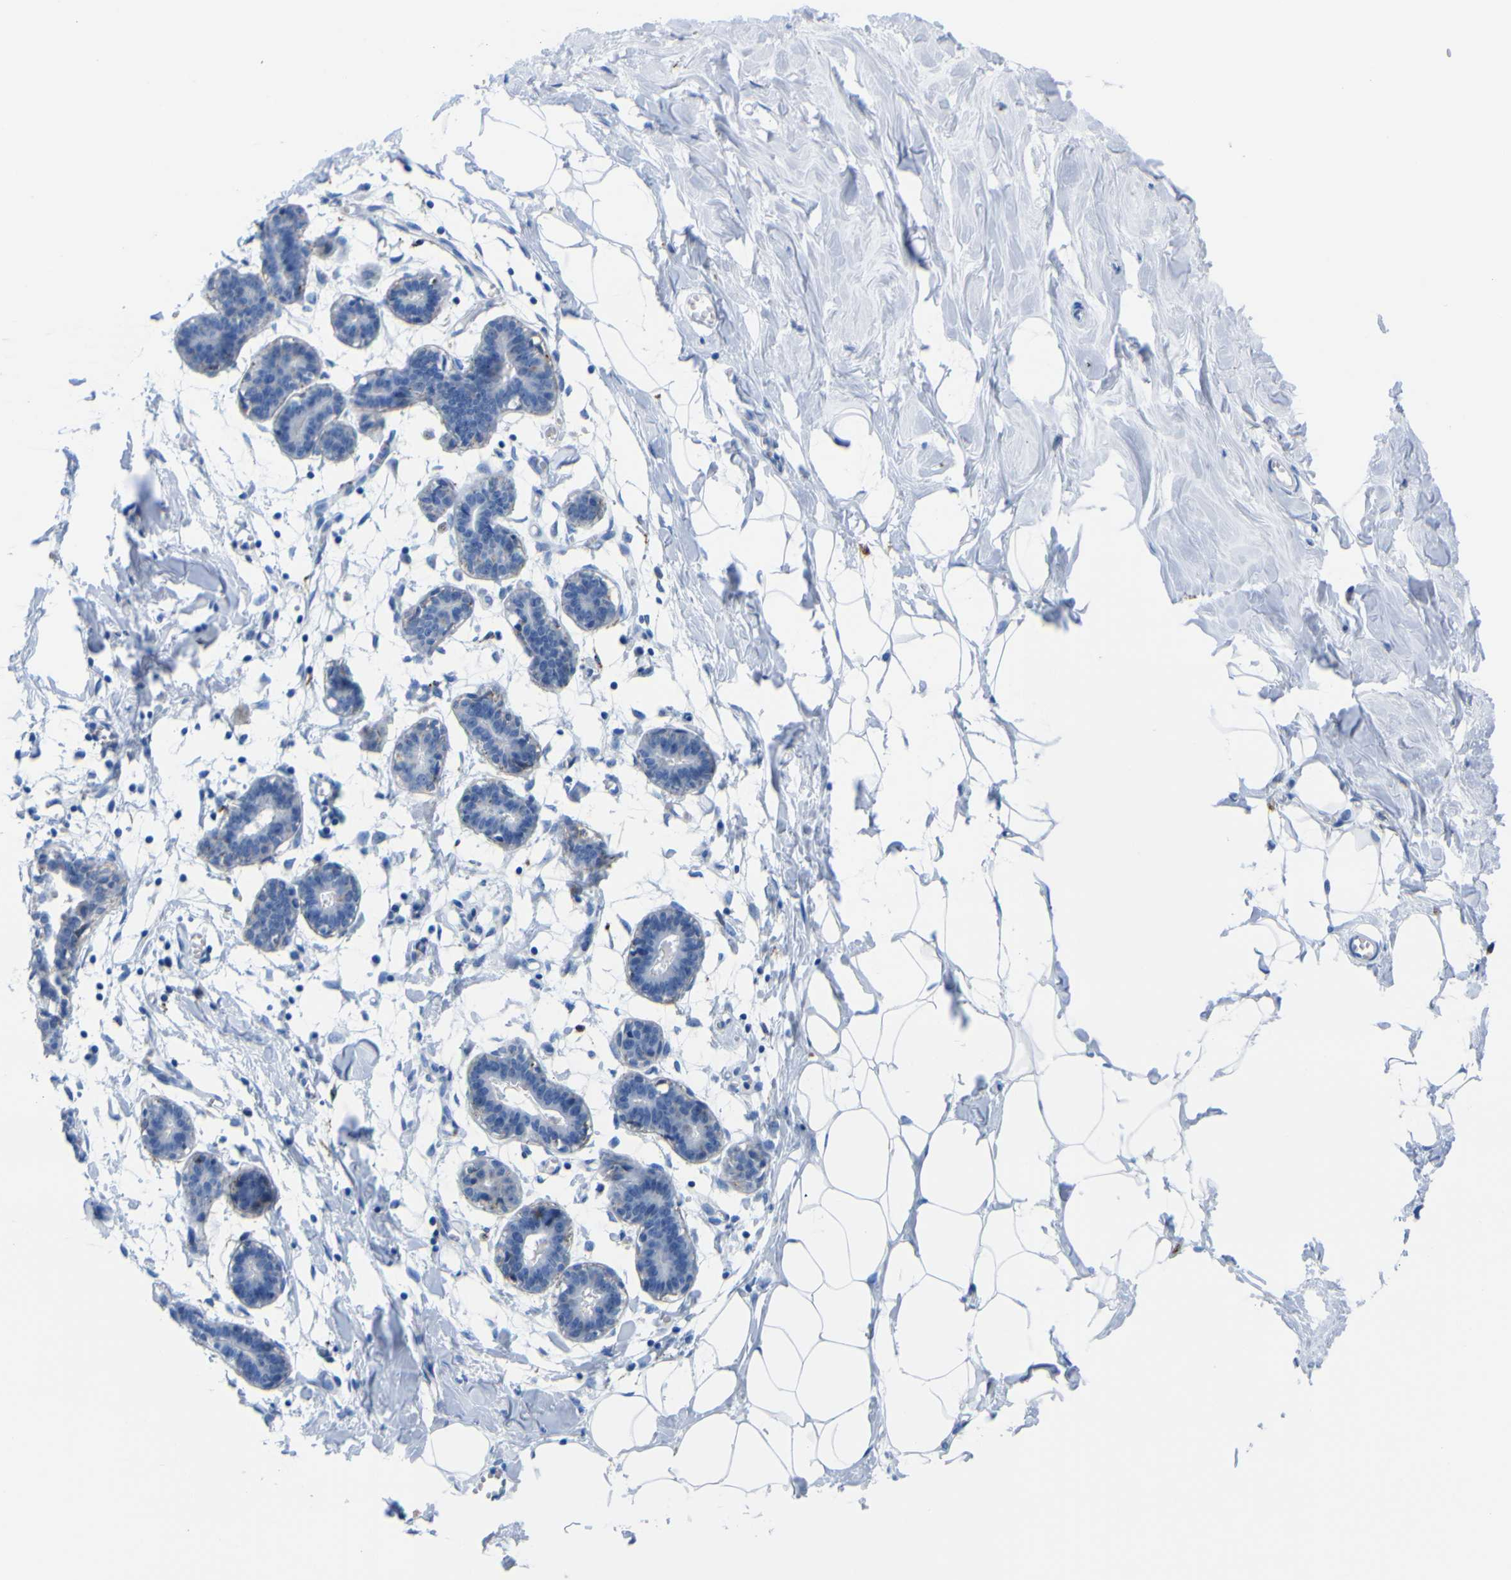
{"staining": {"intensity": "negative", "quantity": "none", "location": "none"}, "tissue": "breast", "cell_type": "Adipocytes", "image_type": "normal", "snomed": [{"axis": "morphology", "description": "Normal tissue, NOS"}, {"axis": "topography", "description": "Breast"}], "caption": "This is an IHC histopathology image of normal human breast. There is no staining in adipocytes.", "gene": "PLD3", "patient": {"sex": "female", "age": 27}}